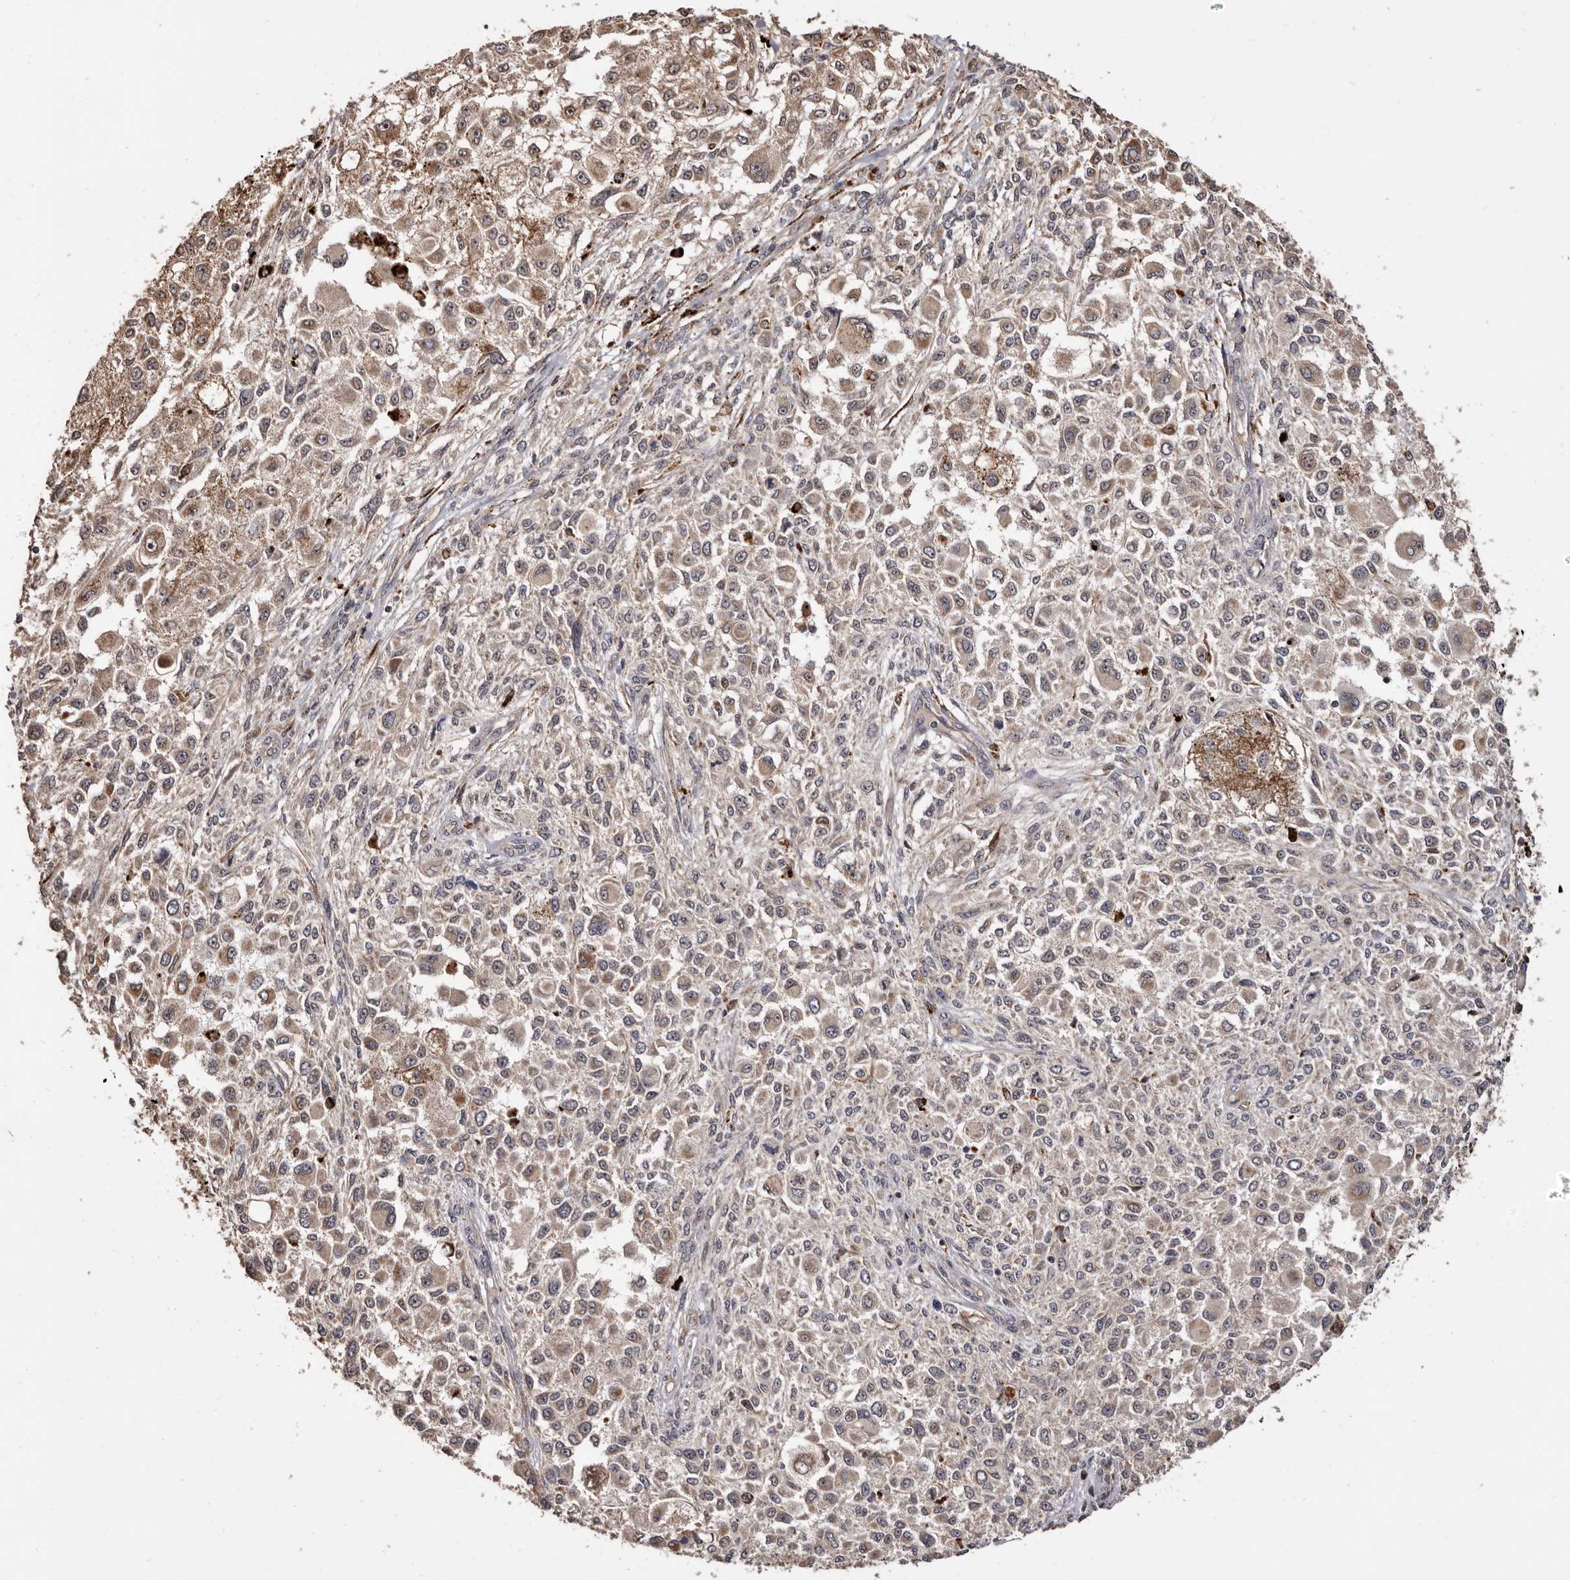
{"staining": {"intensity": "weak", "quantity": "25%-75%", "location": "cytoplasmic/membranous"}, "tissue": "melanoma", "cell_type": "Tumor cells", "image_type": "cancer", "snomed": [{"axis": "morphology", "description": "Necrosis, NOS"}, {"axis": "morphology", "description": "Malignant melanoma, NOS"}, {"axis": "topography", "description": "Skin"}], "caption": "The image displays a brown stain indicating the presence of a protein in the cytoplasmic/membranous of tumor cells in malignant melanoma. Using DAB (3,3'-diaminobenzidine) (brown) and hematoxylin (blue) stains, captured at high magnification using brightfield microscopy.", "gene": "AKAP7", "patient": {"sex": "female", "age": 87}}